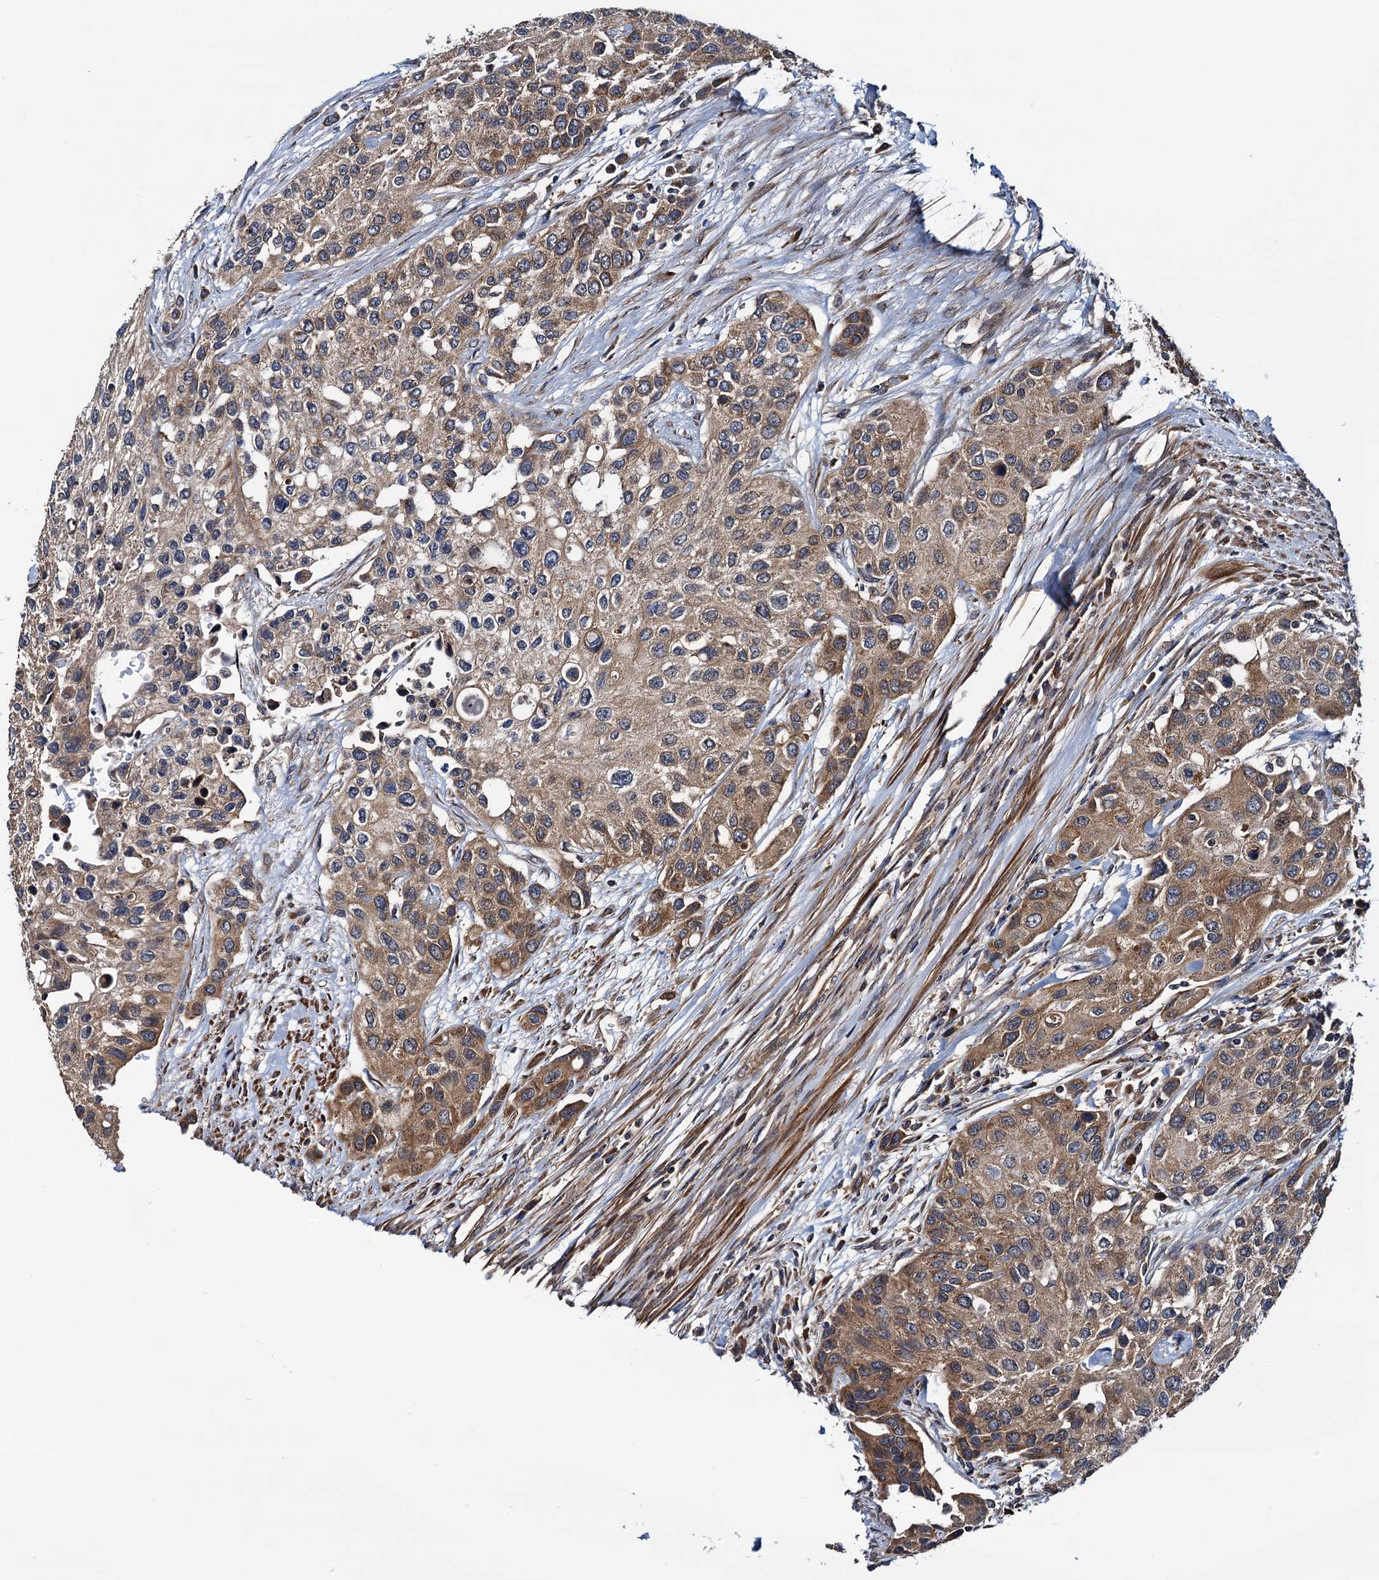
{"staining": {"intensity": "moderate", "quantity": ">75%", "location": "cytoplasmic/membranous"}, "tissue": "urothelial cancer", "cell_type": "Tumor cells", "image_type": "cancer", "snomed": [{"axis": "morphology", "description": "Normal tissue, NOS"}, {"axis": "morphology", "description": "Urothelial carcinoma, High grade"}, {"axis": "topography", "description": "Vascular tissue"}, {"axis": "topography", "description": "Urinary bladder"}], "caption": "The image reveals staining of urothelial cancer, revealing moderate cytoplasmic/membranous protein expression (brown color) within tumor cells. The protein is stained brown, and the nuclei are stained in blue (DAB IHC with brightfield microscopy, high magnification).", "gene": "NEK1", "patient": {"sex": "female", "age": 56}}